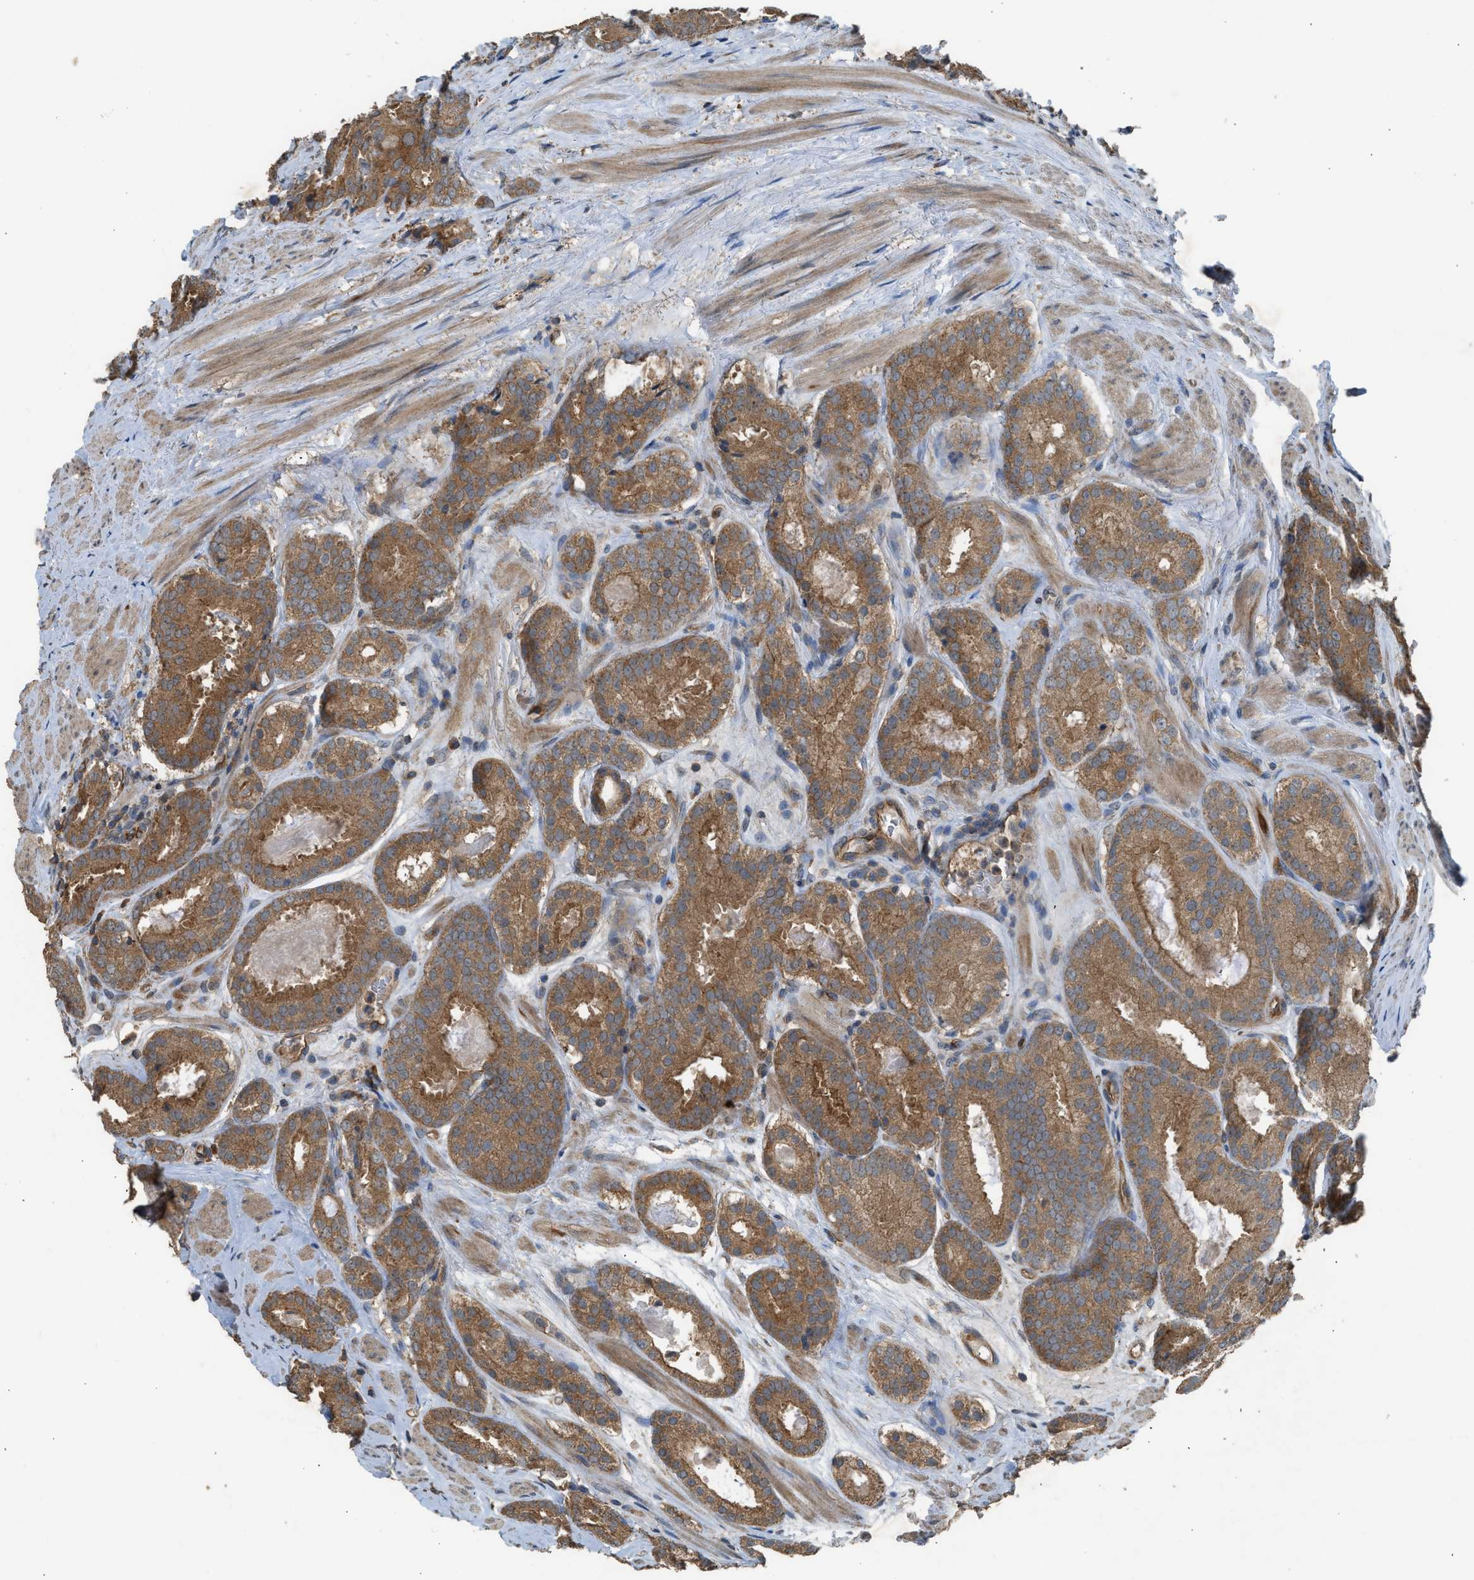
{"staining": {"intensity": "moderate", "quantity": ">75%", "location": "cytoplasmic/membranous"}, "tissue": "prostate cancer", "cell_type": "Tumor cells", "image_type": "cancer", "snomed": [{"axis": "morphology", "description": "Adenocarcinoma, Low grade"}, {"axis": "topography", "description": "Prostate"}], "caption": "DAB (3,3'-diaminobenzidine) immunohistochemical staining of prostate adenocarcinoma (low-grade) displays moderate cytoplasmic/membranous protein staining in approximately >75% of tumor cells.", "gene": "HIP1R", "patient": {"sex": "male", "age": 69}}